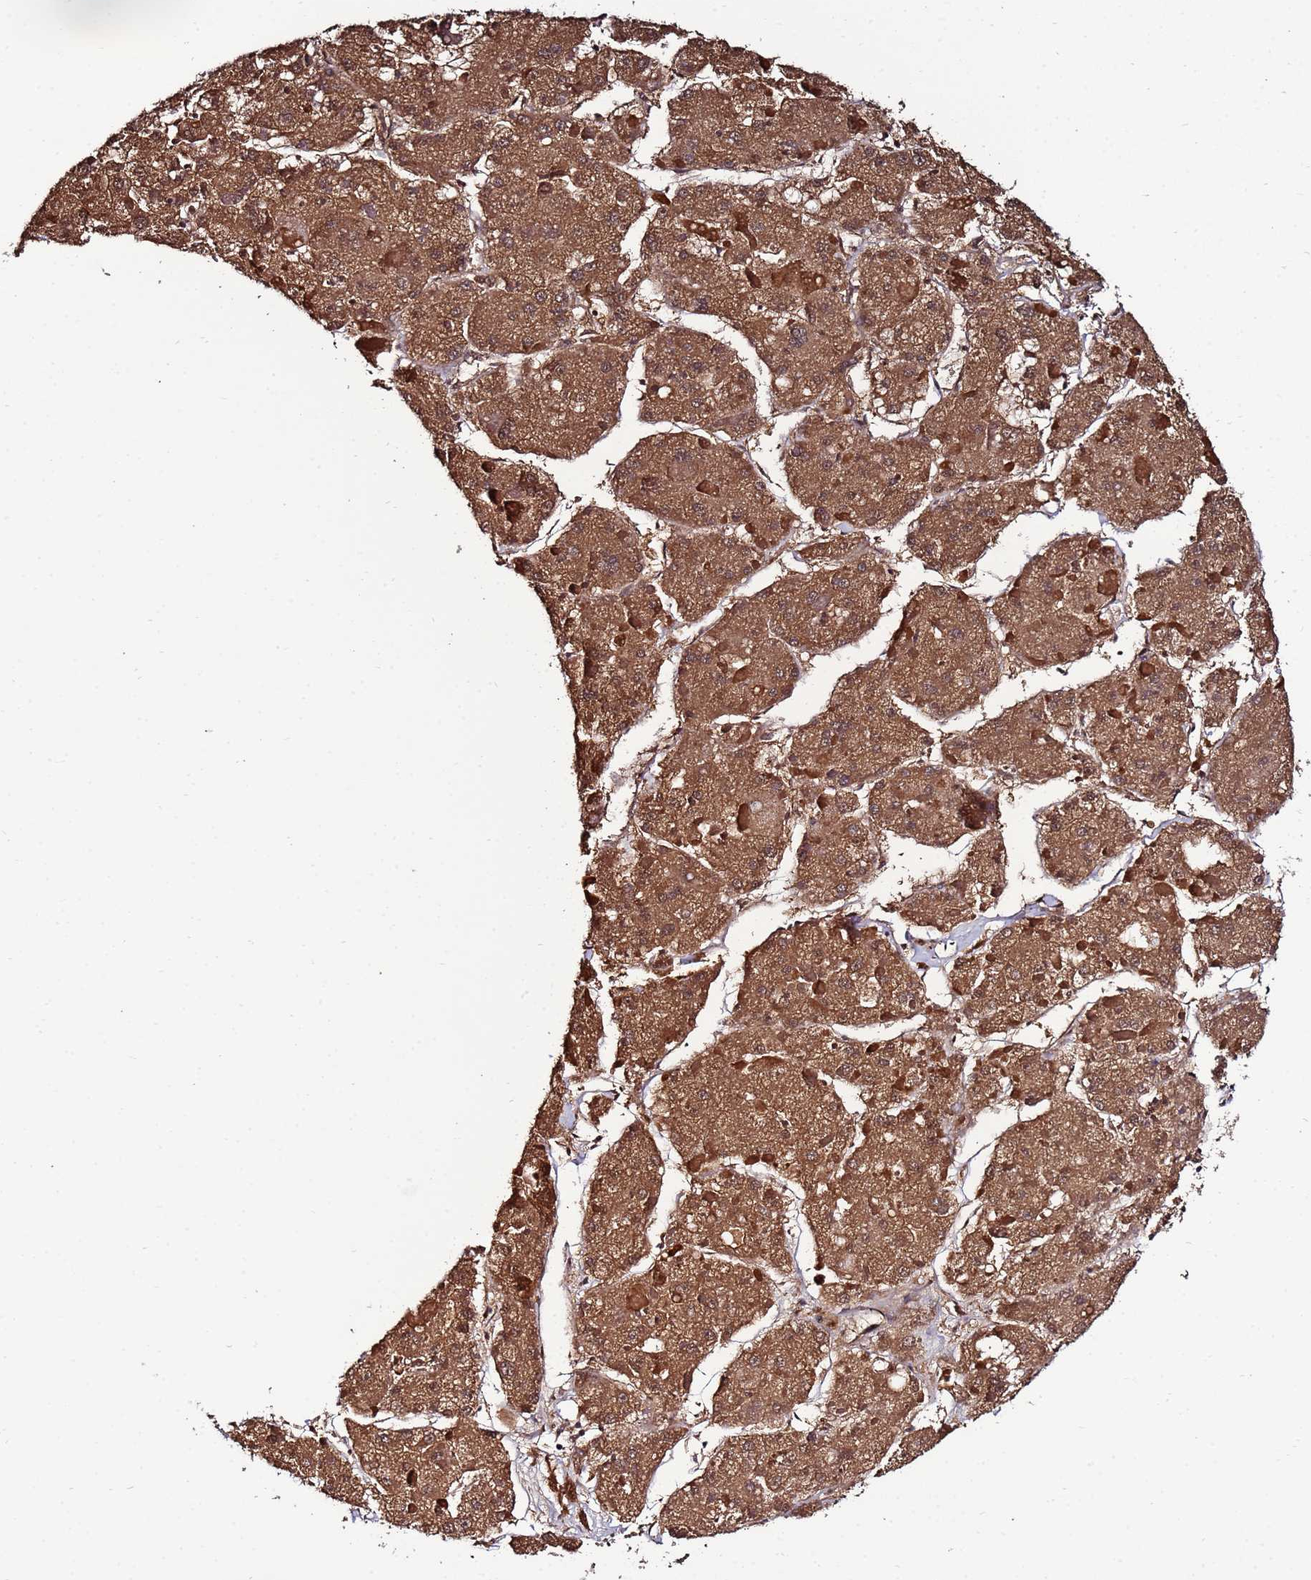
{"staining": {"intensity": "moderate", "quantity": ">75%", "location": "cytoplasmic/membranous,nuclear"}, "tissue": "liver cancer", "cell_type": "Tumor cells", "image_type": "cancer", "snomed": [{"axis": "morphology", "description": "Carcinoma, Hepatocellular, NOS"}, {"axis": "topography", "description": "Liver"}], "caption": "Immunohistochemical staining of liver cancer (hepatocellular carcinoma) displays medium levels of moderate cytoplasmic/membranous and nuclear protein staining in approximately >75% of tumor cells.", "gene": "NAXE", "patient": {"sex": "female", "age": 73}}